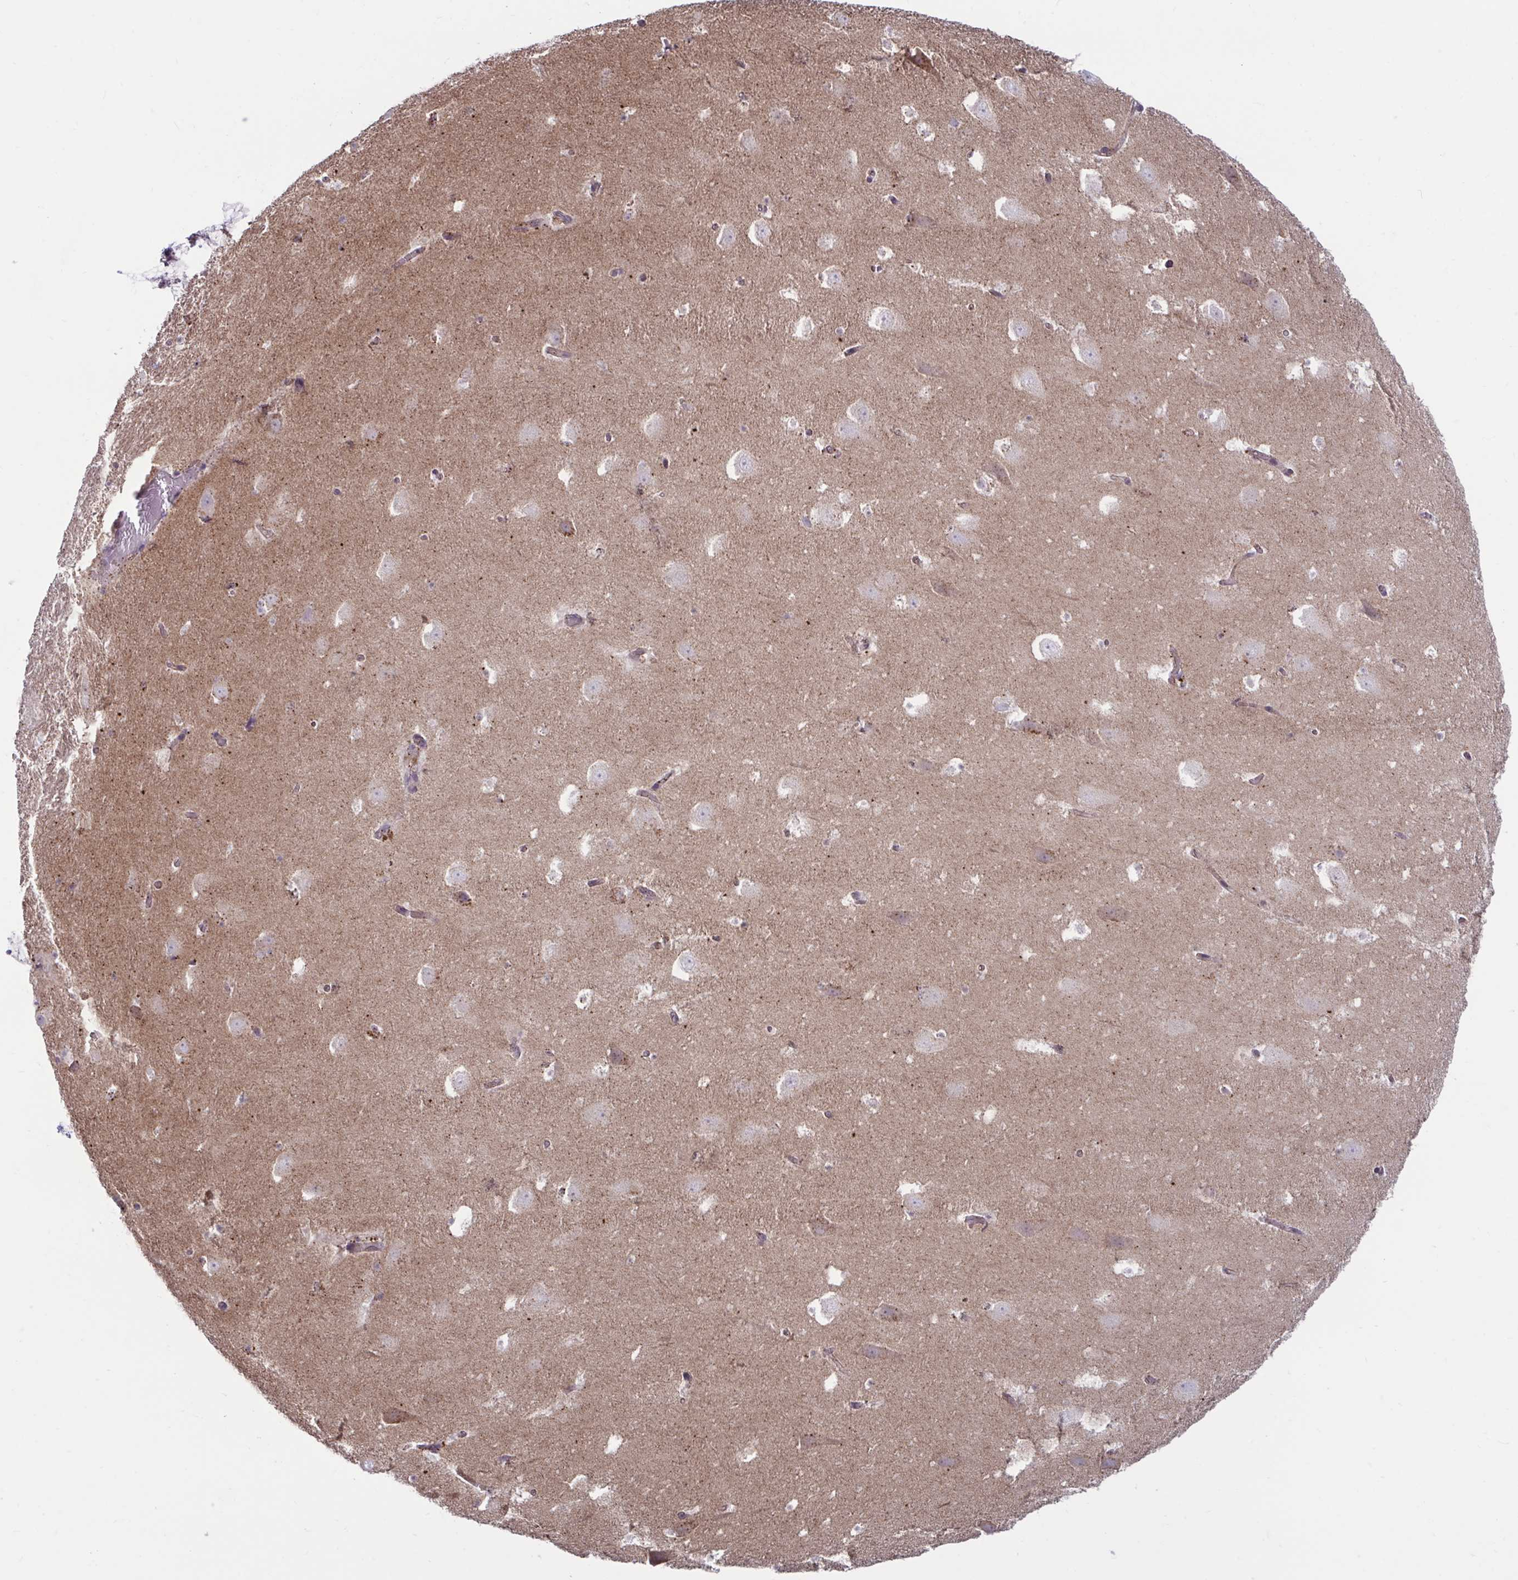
{"staining": {"intensity": "weak", "quantity": "<25%", "location": "cytoplasmic/membranous"}, "tissue": "hippocampus", "cell_type": "Glial cells", "image_type": "normal", "snomed": [{"axis": "morphology", "description": "Normal tissue, NOS"}, {"axis": "topography", "description": "Hippocampus"}], "caption": "Immunohistochemical staining of unremarkable human hippocampus exhibits no significant expression in glial cells. (Immunohistochemistry, brightfield microscopy, high magnification).", "gene": "IST1", "patient": {"sex": "female", "age": 42}}